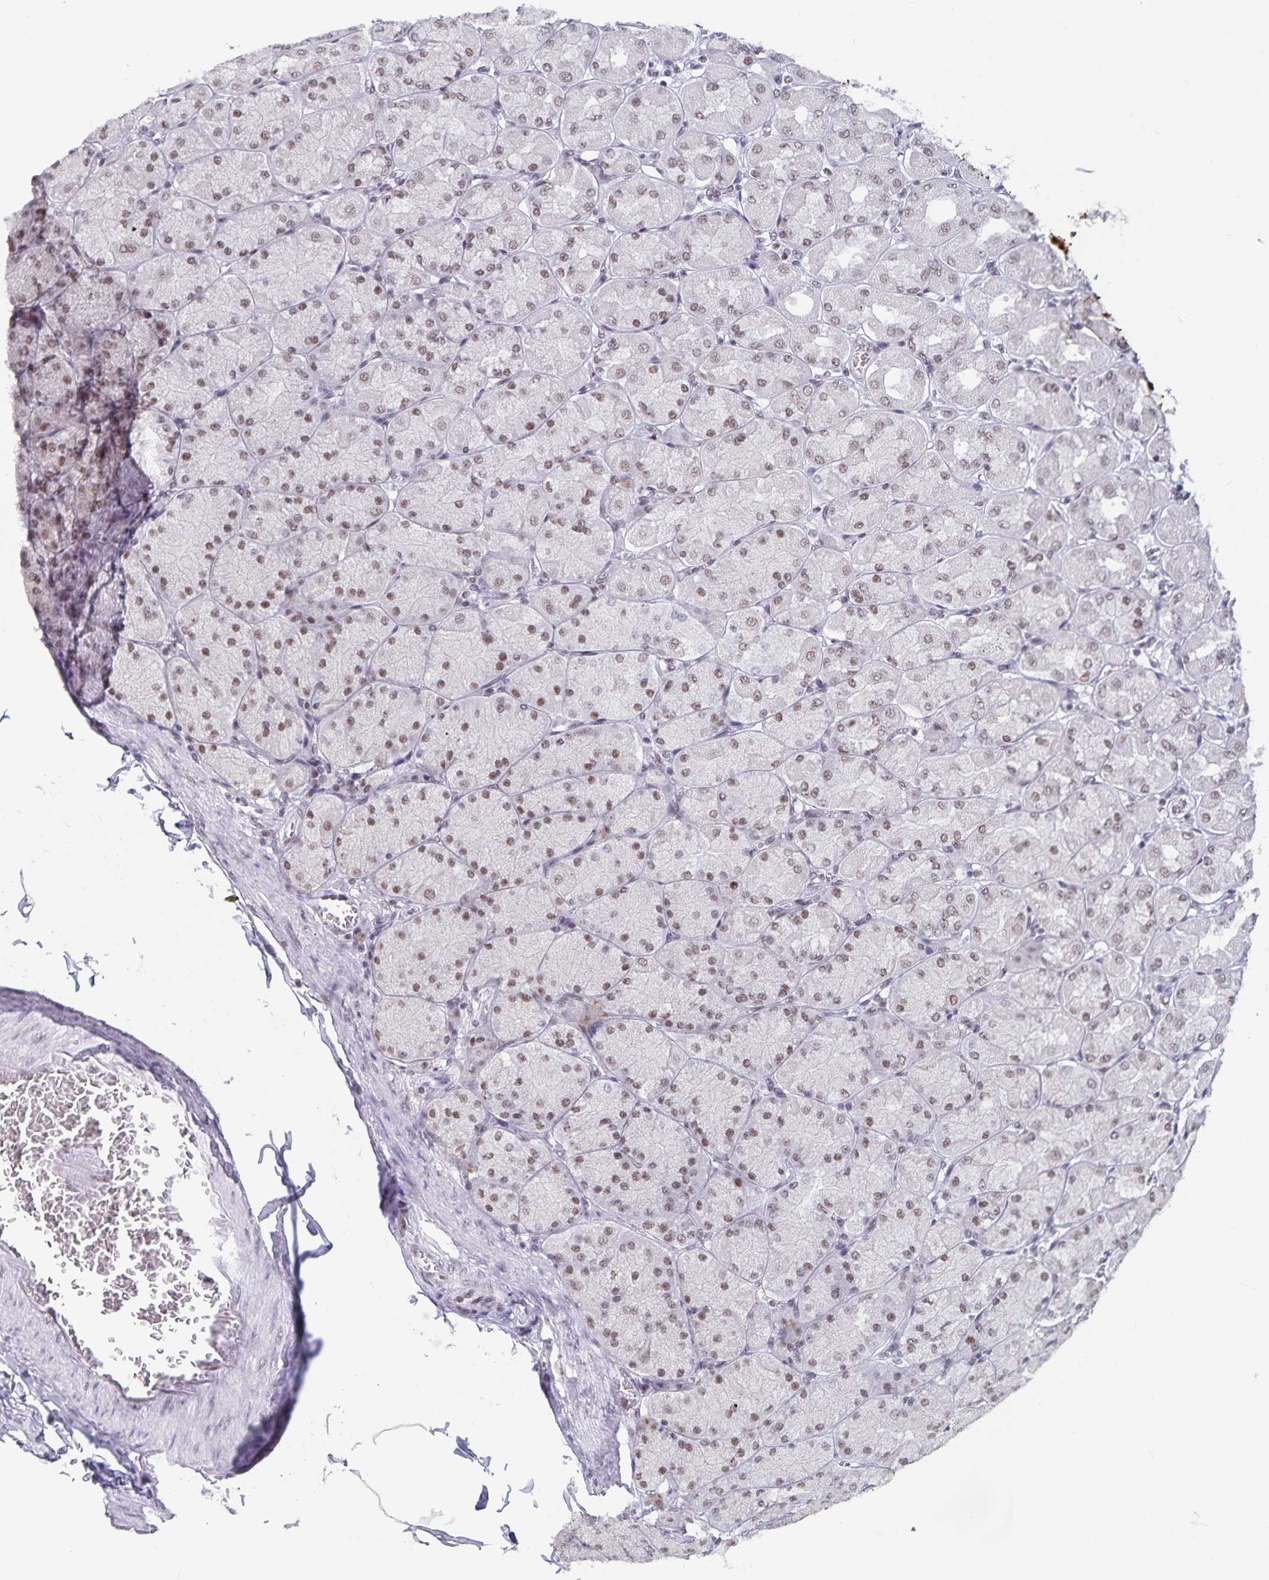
{"staining": {"intensity": "moderate", "quantity": "25%-75%", "location": "cytoplasmic/membranous,nuclear"}, "tissue": "stomach", "cell_type": "Glandular cells", "image_type": "normal", "snomed": [{"axis": "morphology", "description": "Normal tissue, NOS"}, {"axis": "topography", "description": "Stomach, upper"}], "caption": "Unremarkable stomach shows moderate cytoplasmic/membranous,nuclear staining in about 25%-75% of glandular cells.", "gene": "PBX2", "patient": {"sex": "female", "age": 56}}